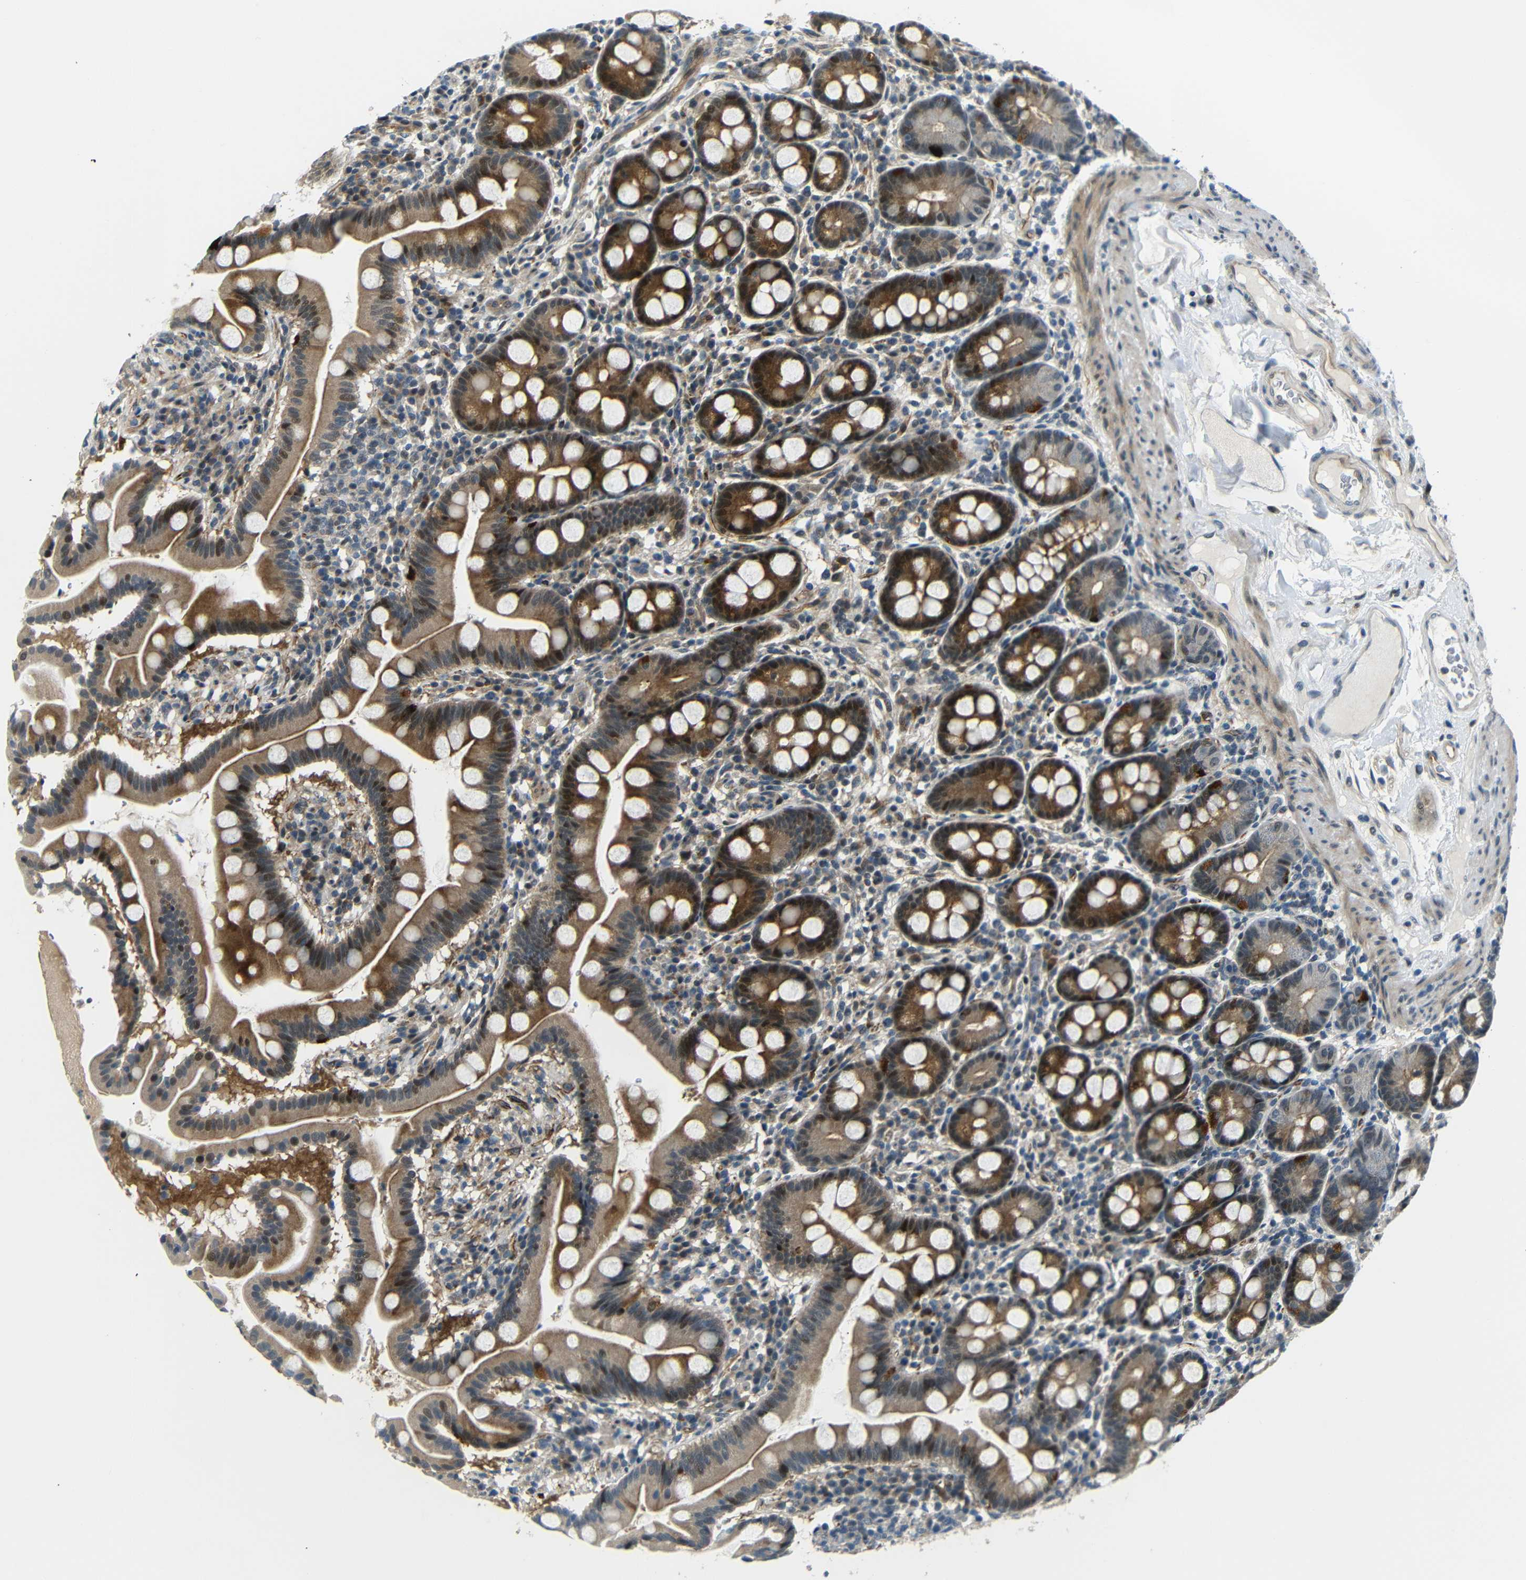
{"staining": {"intensity": "moderate", "quantity": ">75%", "location": "cytoplasmic/membranous"}, "tissue": "duodenum", "cell_type": "Glandular cells", "image_type": "normal", "snomed": [{"axis": "morphology", "description": "Normal tissue, NOS"}, {"axis": "topography", "description": "Duodenum"}], "caption": "Immunohistochemistry (IHC) photomicrograph of normal duodenum: human duodenum stained using immunohistochemistry shows medium levels of moderate protein expression localized specifically in the cytoplasmic/membranous of glandular cells, appearing as a cytoplasmic/membranous brown color.", "gene": "SYDE1", "patient": {"sex": "male", "age": 50}}